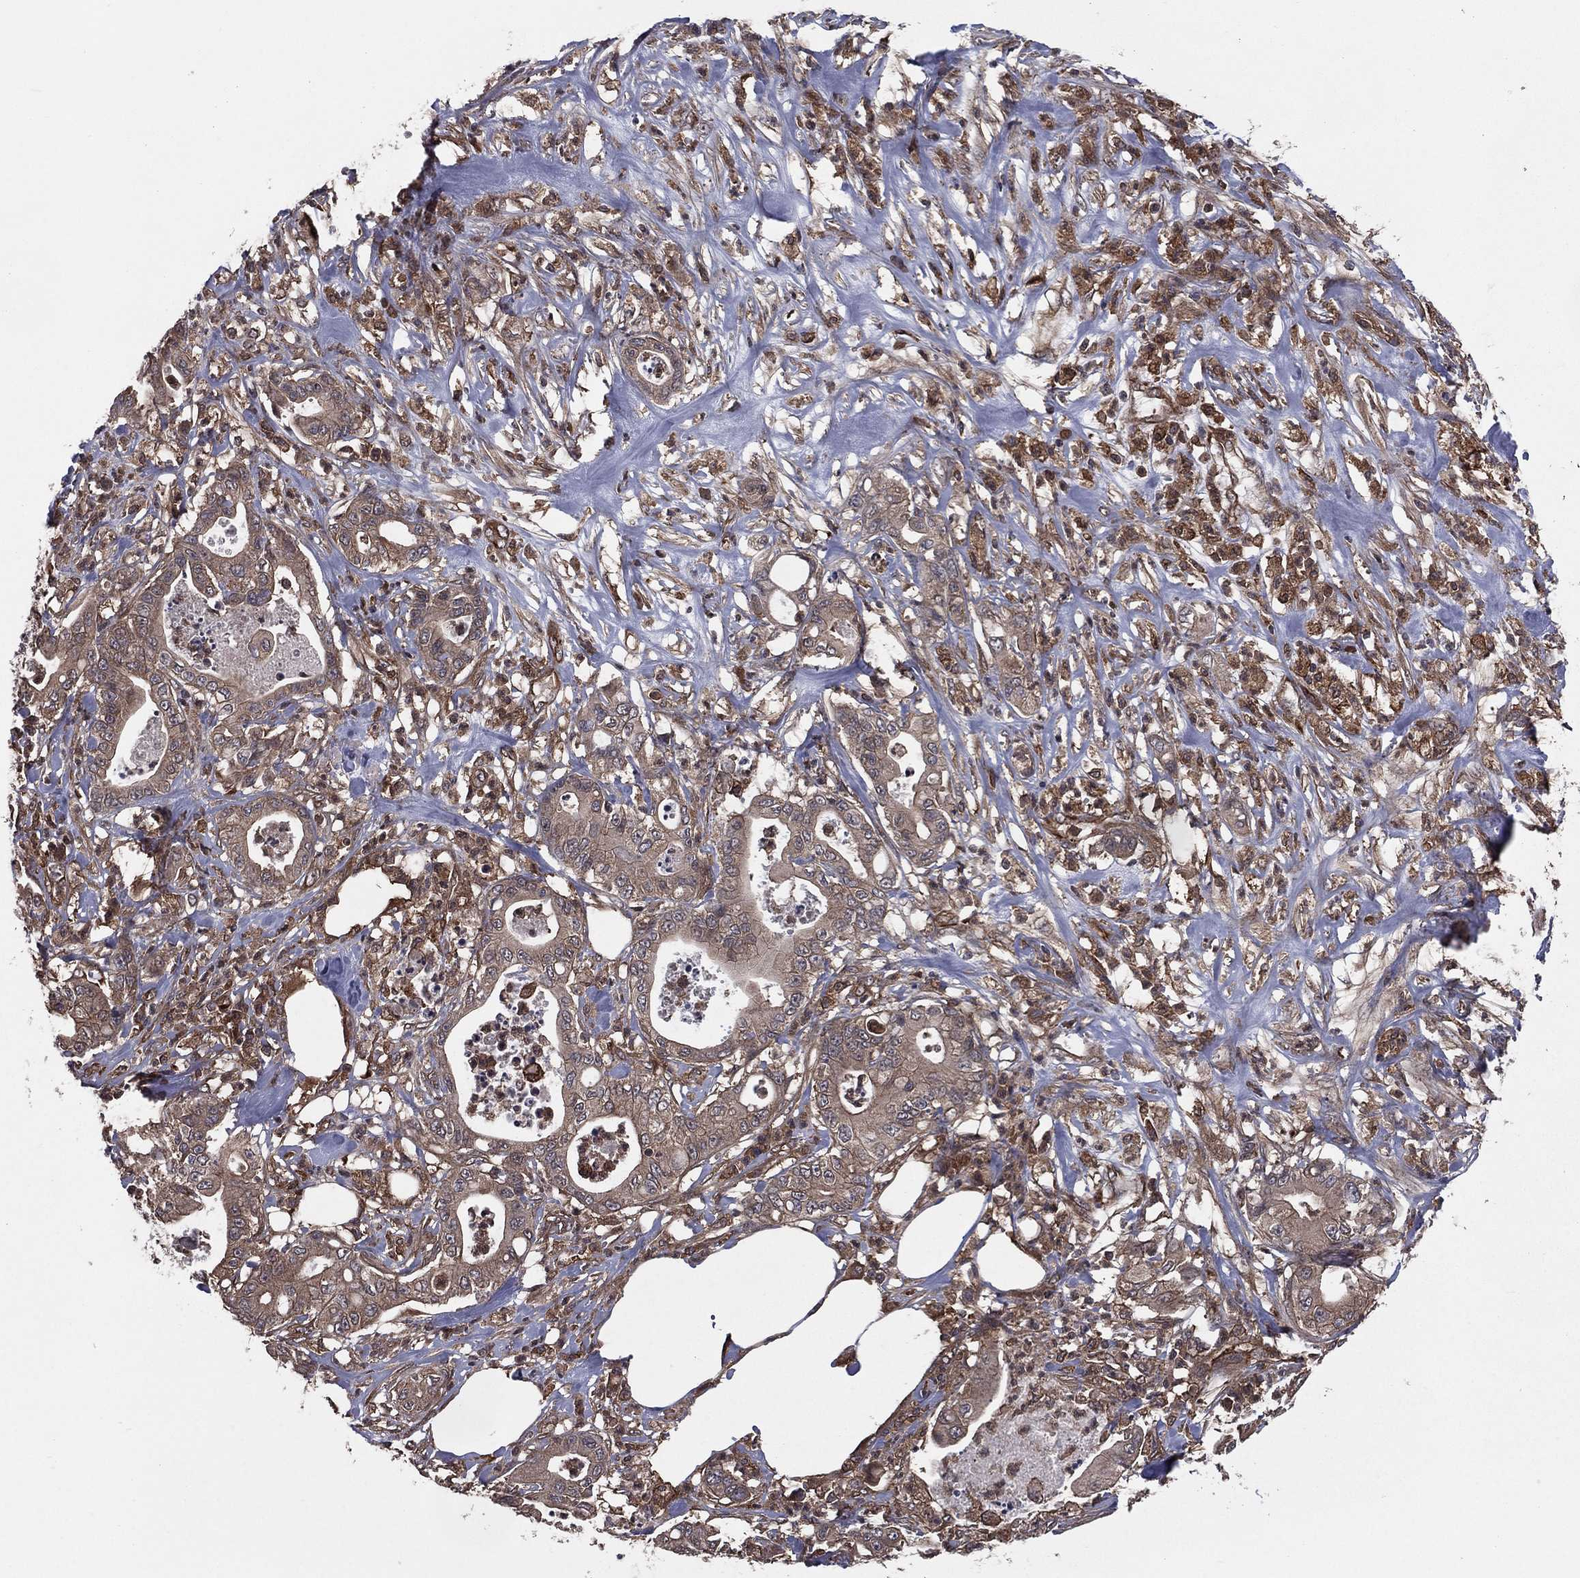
{"staining": {"intensity": "negative", "quantity": "none", "location": "none"}, "tissue": "pancreatic cancer", "cell_type": "Tumor cells", "image_type": "cancer", "snomed": [{"axis": "morphology", "description": "Adenocarcinoma, NOS"}, {"axis": "topography", "description": "Pancreas"}], "caption": "Immunohistochemistry image of human adenocarcinoma (pancreatic) stained for a protein (brown), which displays no expression in tumor cells.", "gene": "CERT1", "patient": {"sex": "male", "age": 71}}